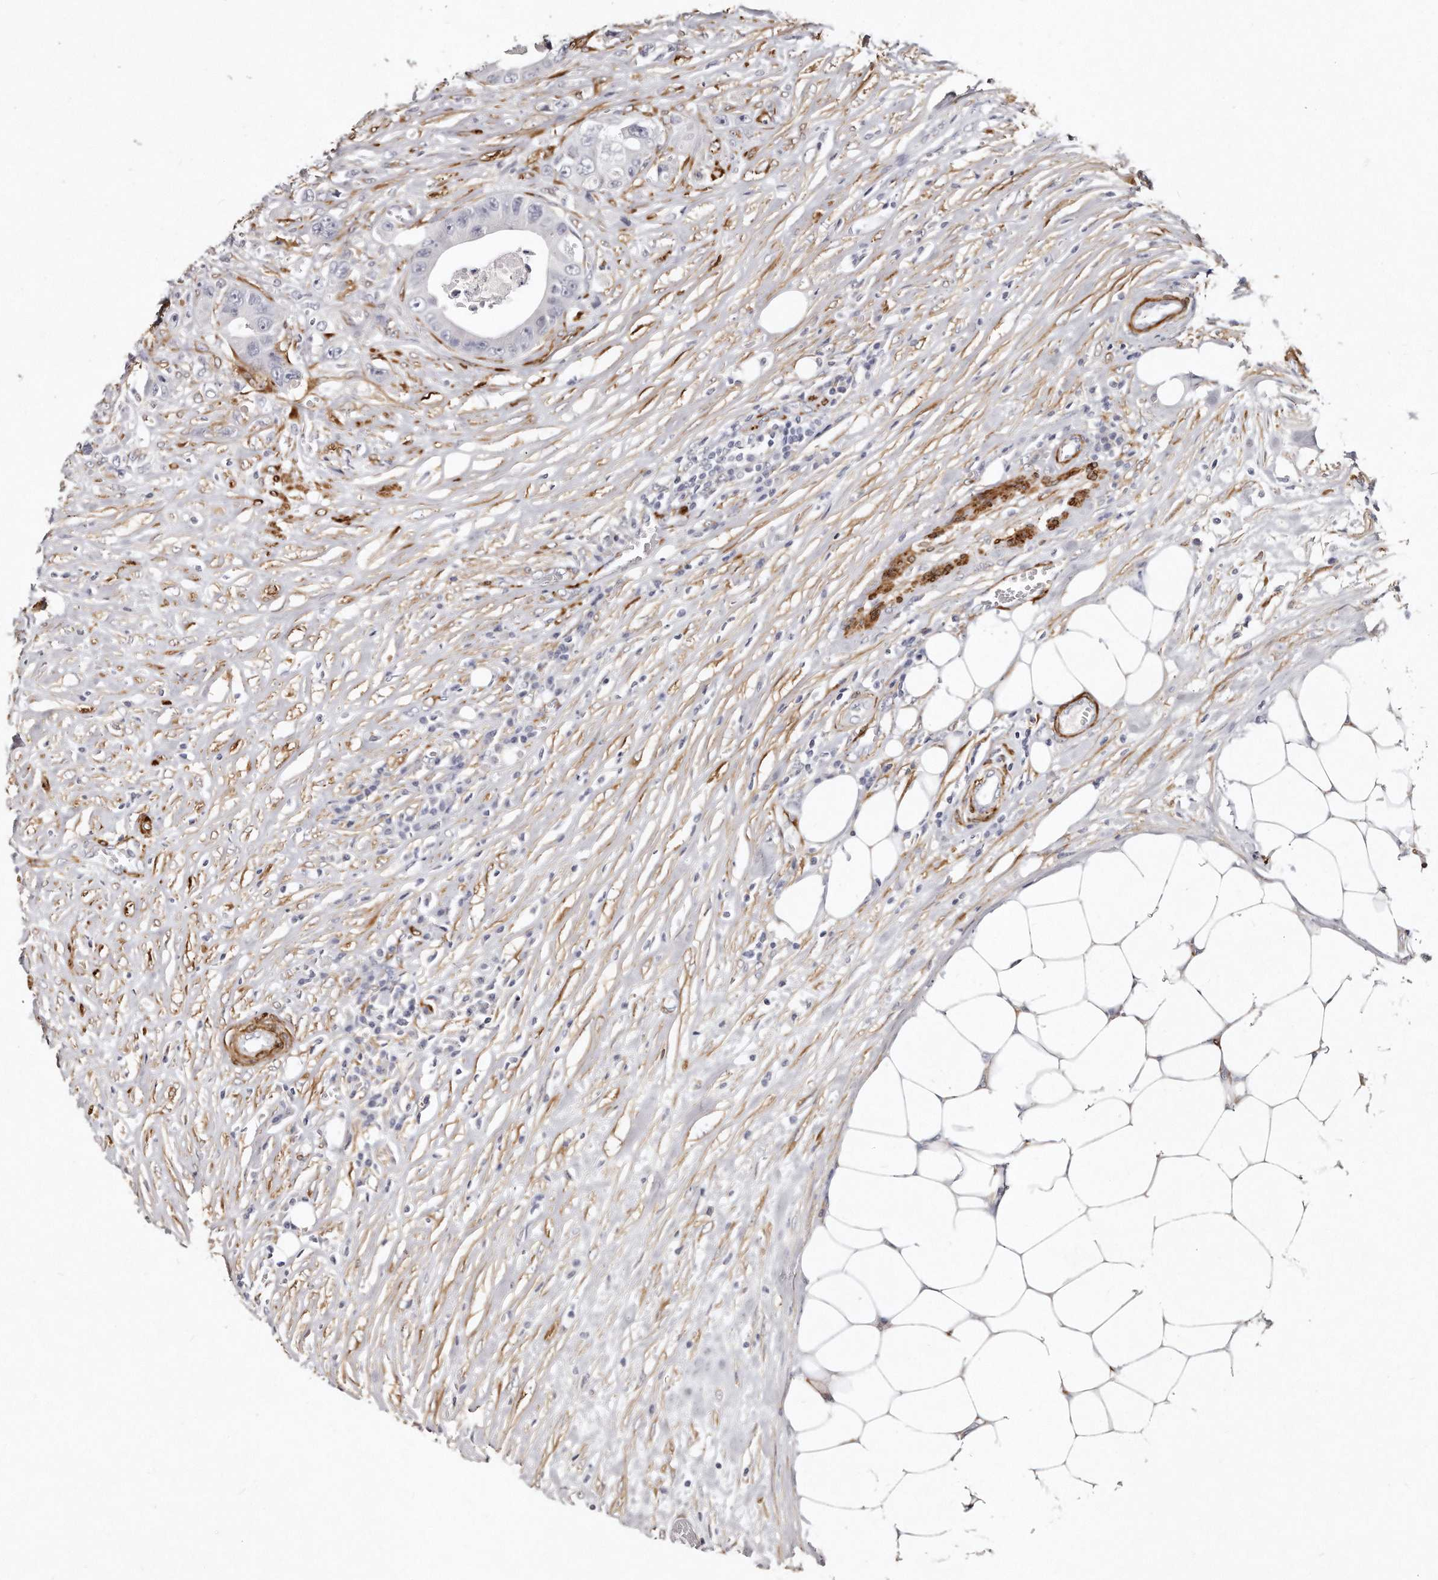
{"staining": {"intensity": "negative", "quantity": "none", "location": "none"}, "tissue": "colorectal cancer", "cell_type": "Tumor cells", "image_type": "cancer", "snomed": [{"axis": "morphology", "description": "Adenocarcinoma, NOS"}, {"axis": "topography", "description": "Colon"}], "caption": "A high-resolution histopathology image shows immunohistochemistry (IHC) staining of colorectal cancer, which displays no significant expression in tumor cells.", "gene": "LMOD1", "patient": {"sex": "female", "age": 46}}